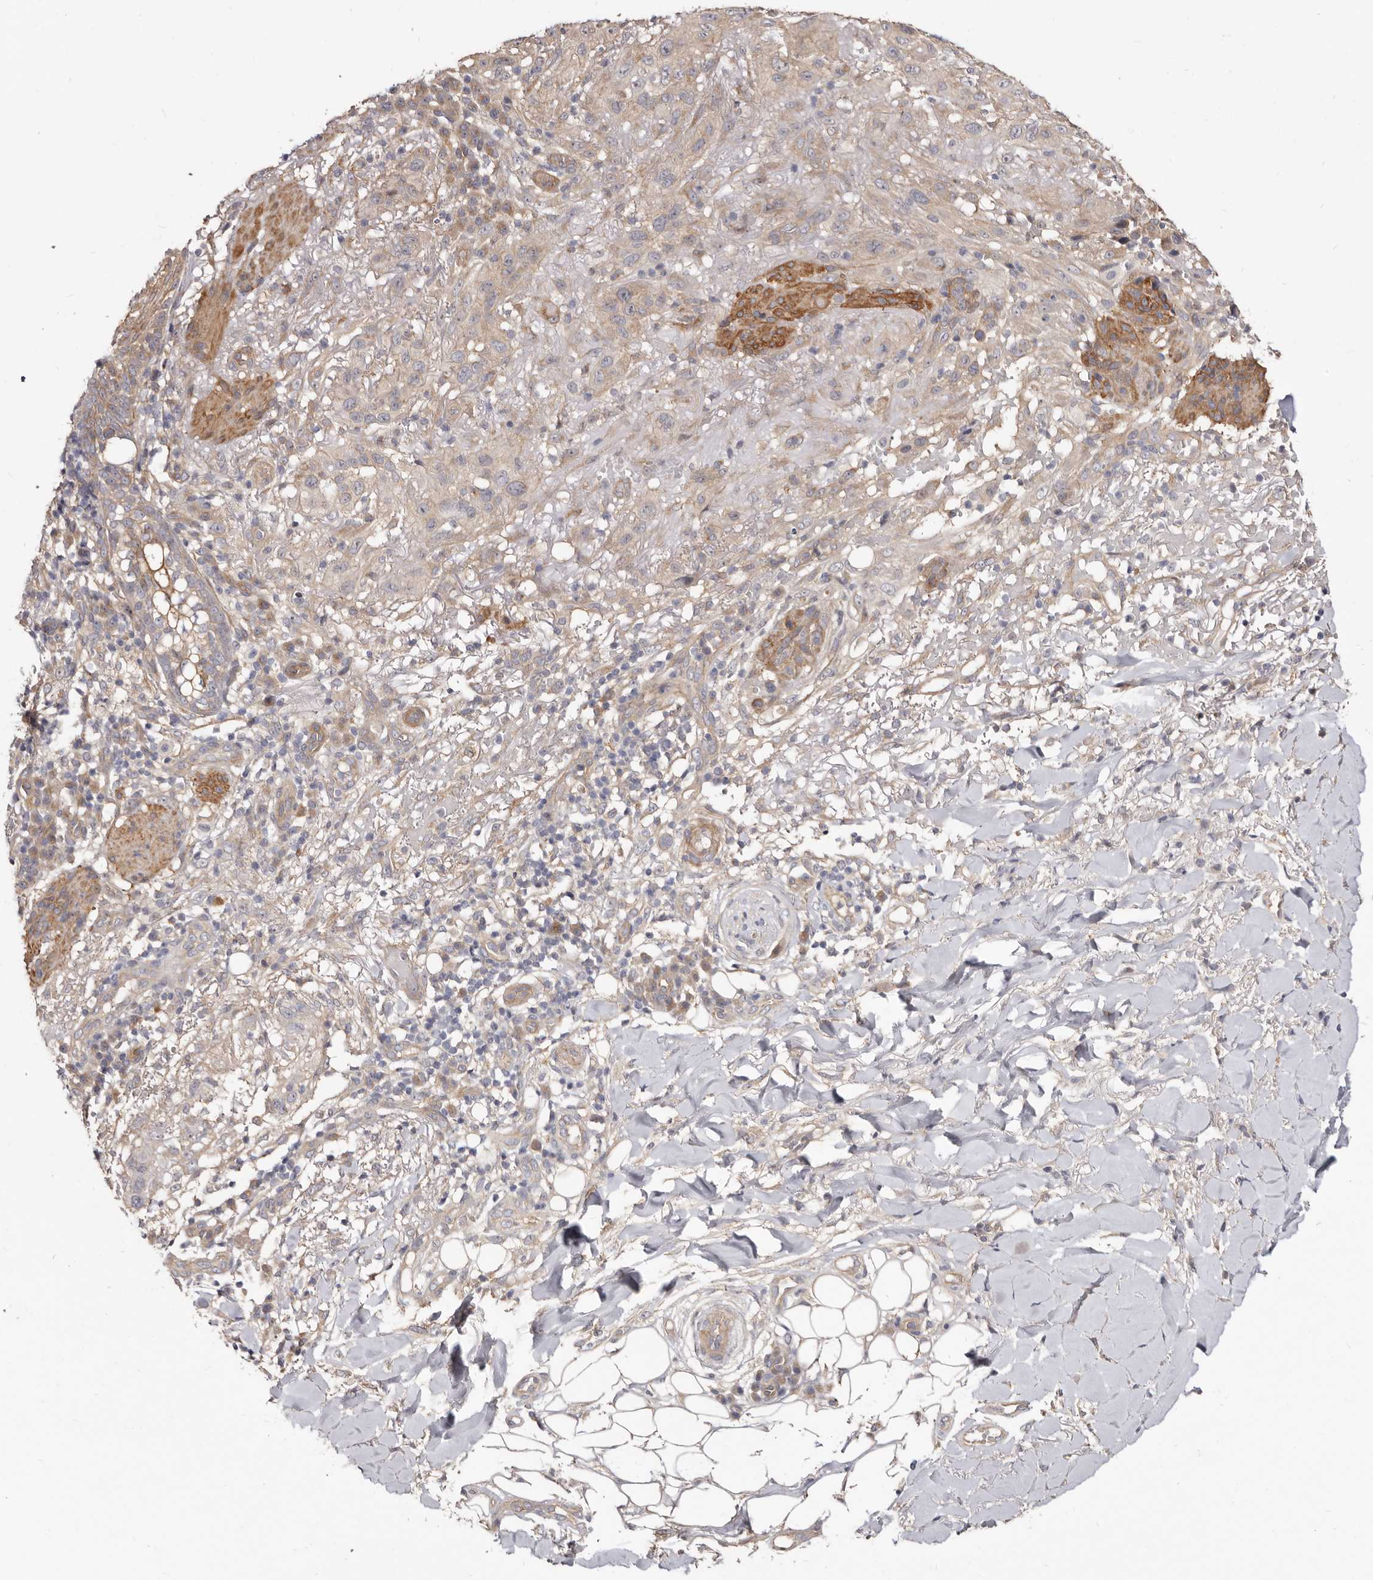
{"staining": {"intensity": "weak", "quantity": "<25%", "location": "cytoplasmic/membranous"}, "tissue": "skin cancer", "cell_type": "Tumor cells", "image_type": "cancer", "snomed": [{"axis": "morphology", "description": "Normal tissue, NOS"}, {"axis": "morphology", "description": "Squamous cell carcinoma, NOS"}, {"axis": "topography", "description": "Skin"}], "caption": "A histopathology image of skin squamous cell carcinoma stained for a protein shows no brown staining in tumor cells. (Brightfield microscopy of DAB (3,3'-diaminobenzidine) IHC at high magnification).", "gene": "GPATCH4", "patient": {"sex": "female", "age": 96}}